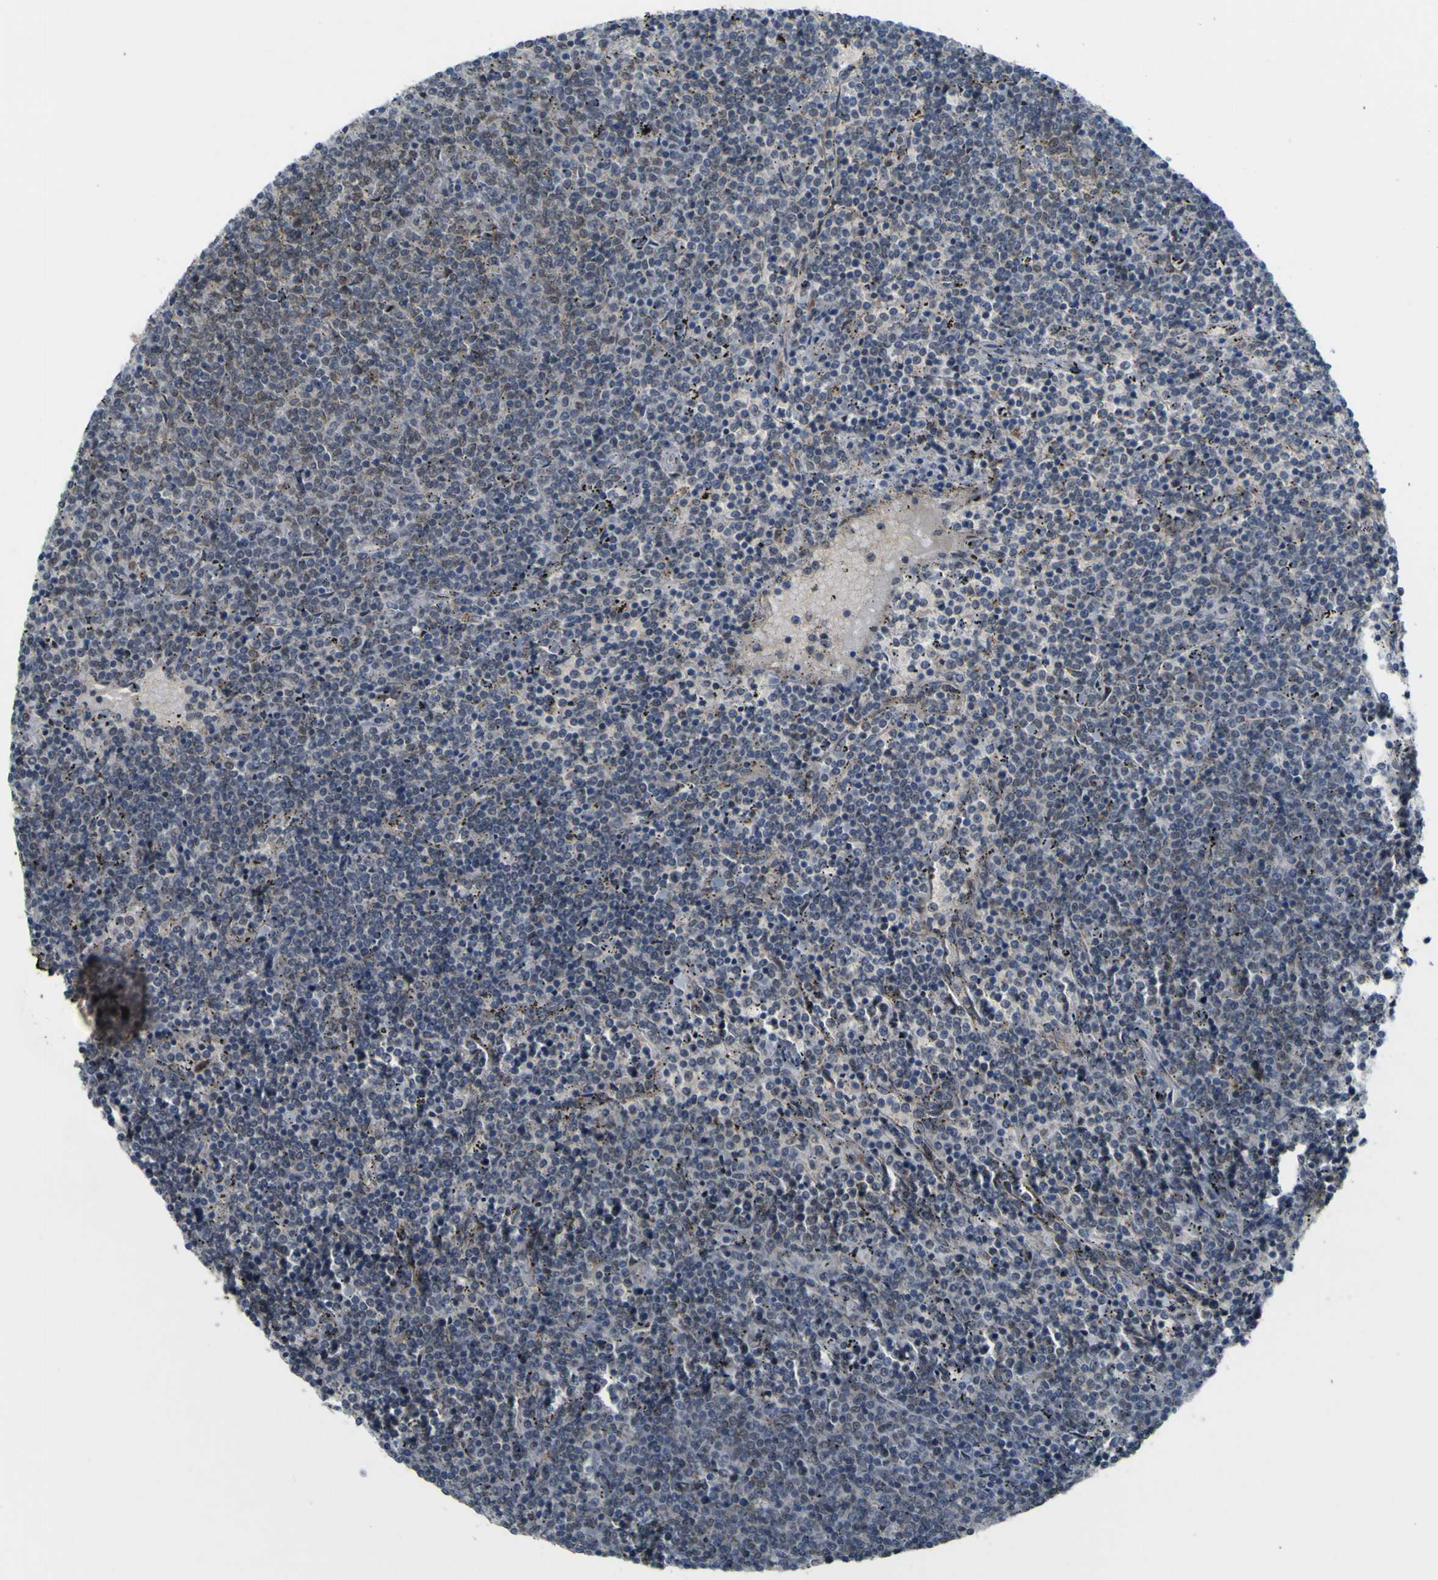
{"staining": {"intensity": "negative", "quantity": "none", "location": "none"}, "tissue": "lymphoma", "cell_type": "Tumor cells", "image_type": "cancer", "snomed": [{"axis": "morphology", "description": "Malignant lymphoma, non-Hodgkin's type, Low grade"}, {"axis": "topography", "description": "Spleen"}], "caption": "Protein analysis of low-grade malignant lymphoma, non-Hodgkin's type reveals no significant positivity in tumor cells.", "gene": "ACBD5", "patient": {"sex": "female", "age": 50}}